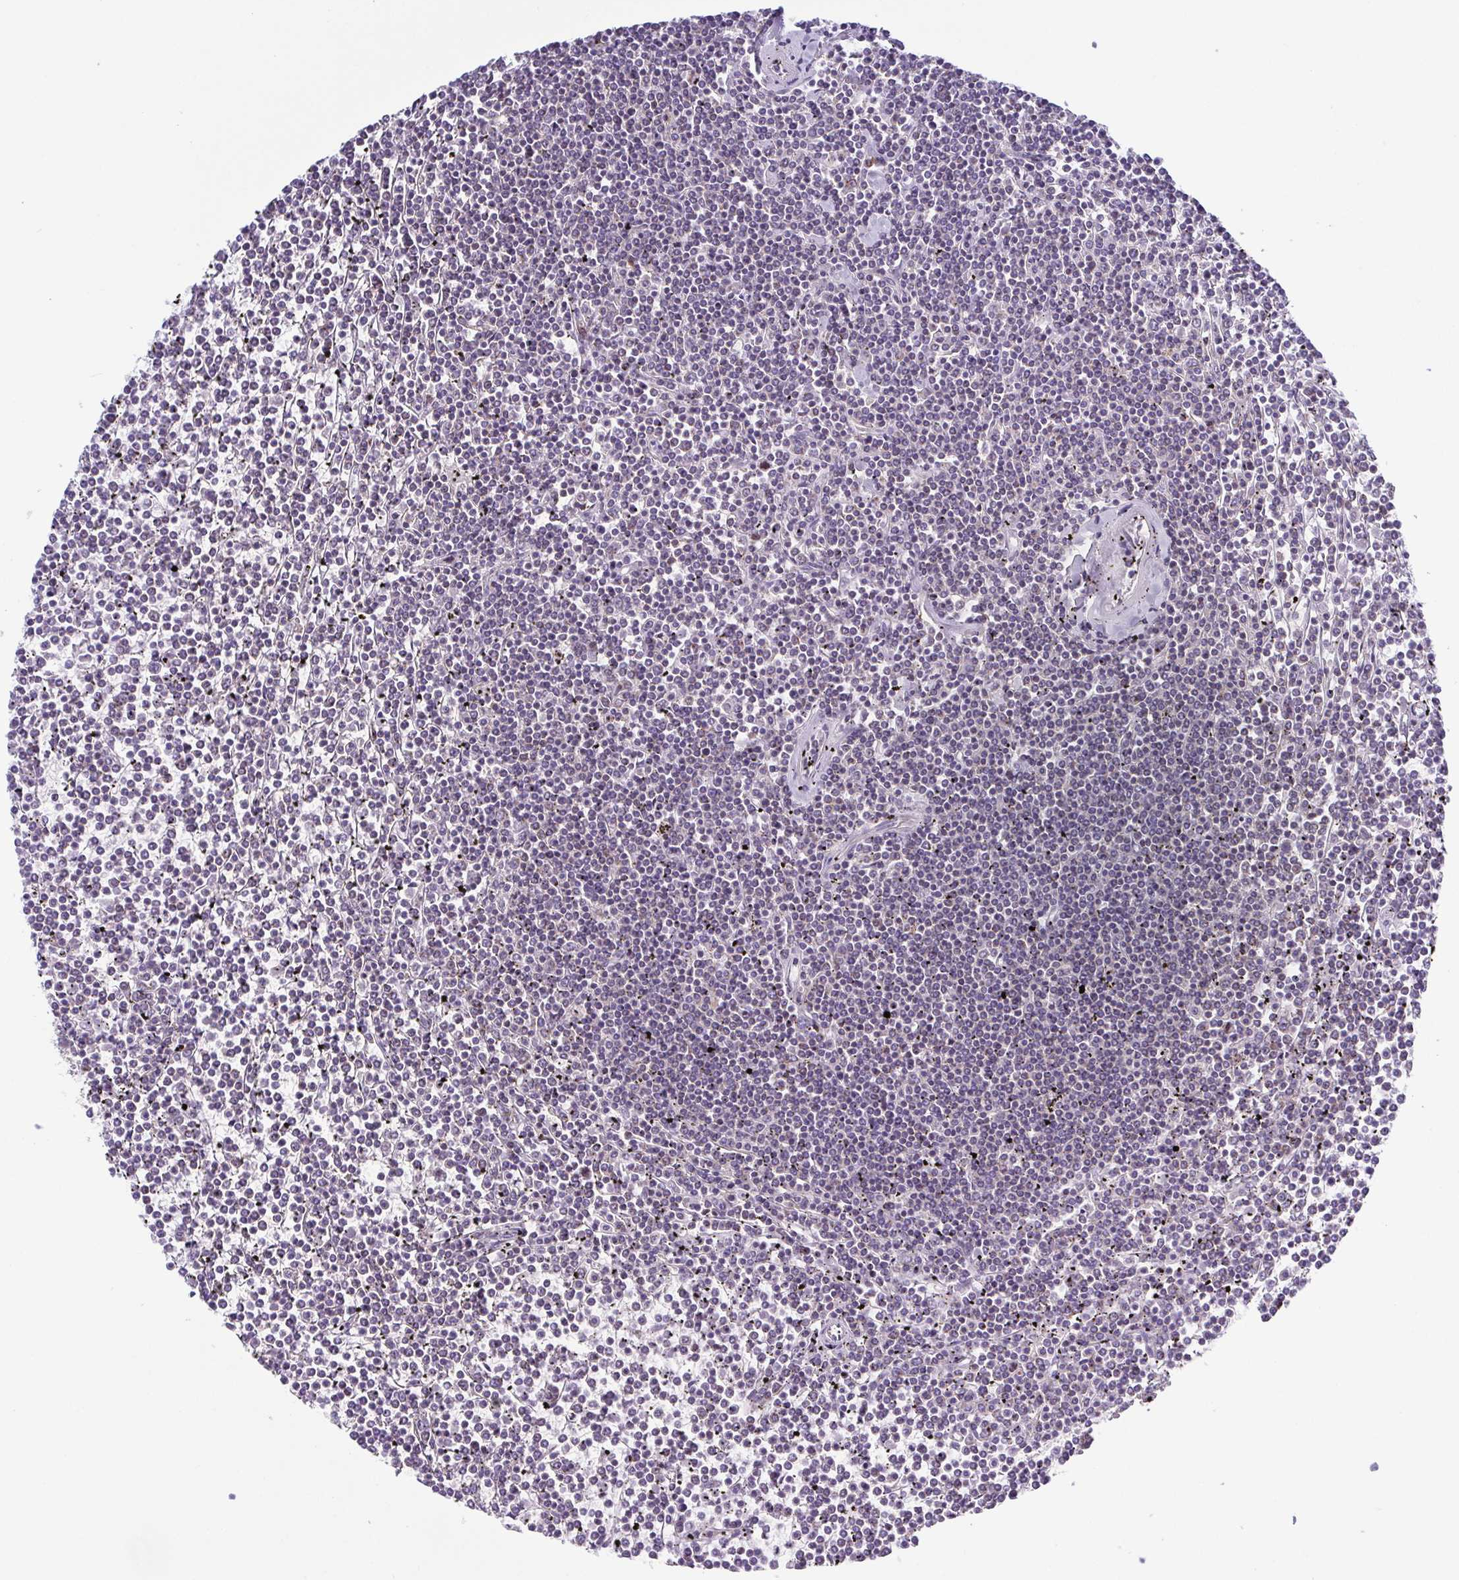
{"staining": {"intensity": "negative", "quantity": "none", "location": "none"}, "tissue": "lymphoma", "cell_type": "Tumor cells", "image_type": "cancer", "snomed": [{"axis": "morphology", "description": "Malignant lymphoma, non-Hodgkin's type, Low grade"}, {"axis": "topography", "description": "Spleen"}], "caption": "Malignant lymphoma, non-Hodgkin's type (low-grade) was stained to show a protein in brown. There is no significant staining in tumor cells.", "gene": "UBE2Q1", "patient": {"sex": "female", "age": 19}}